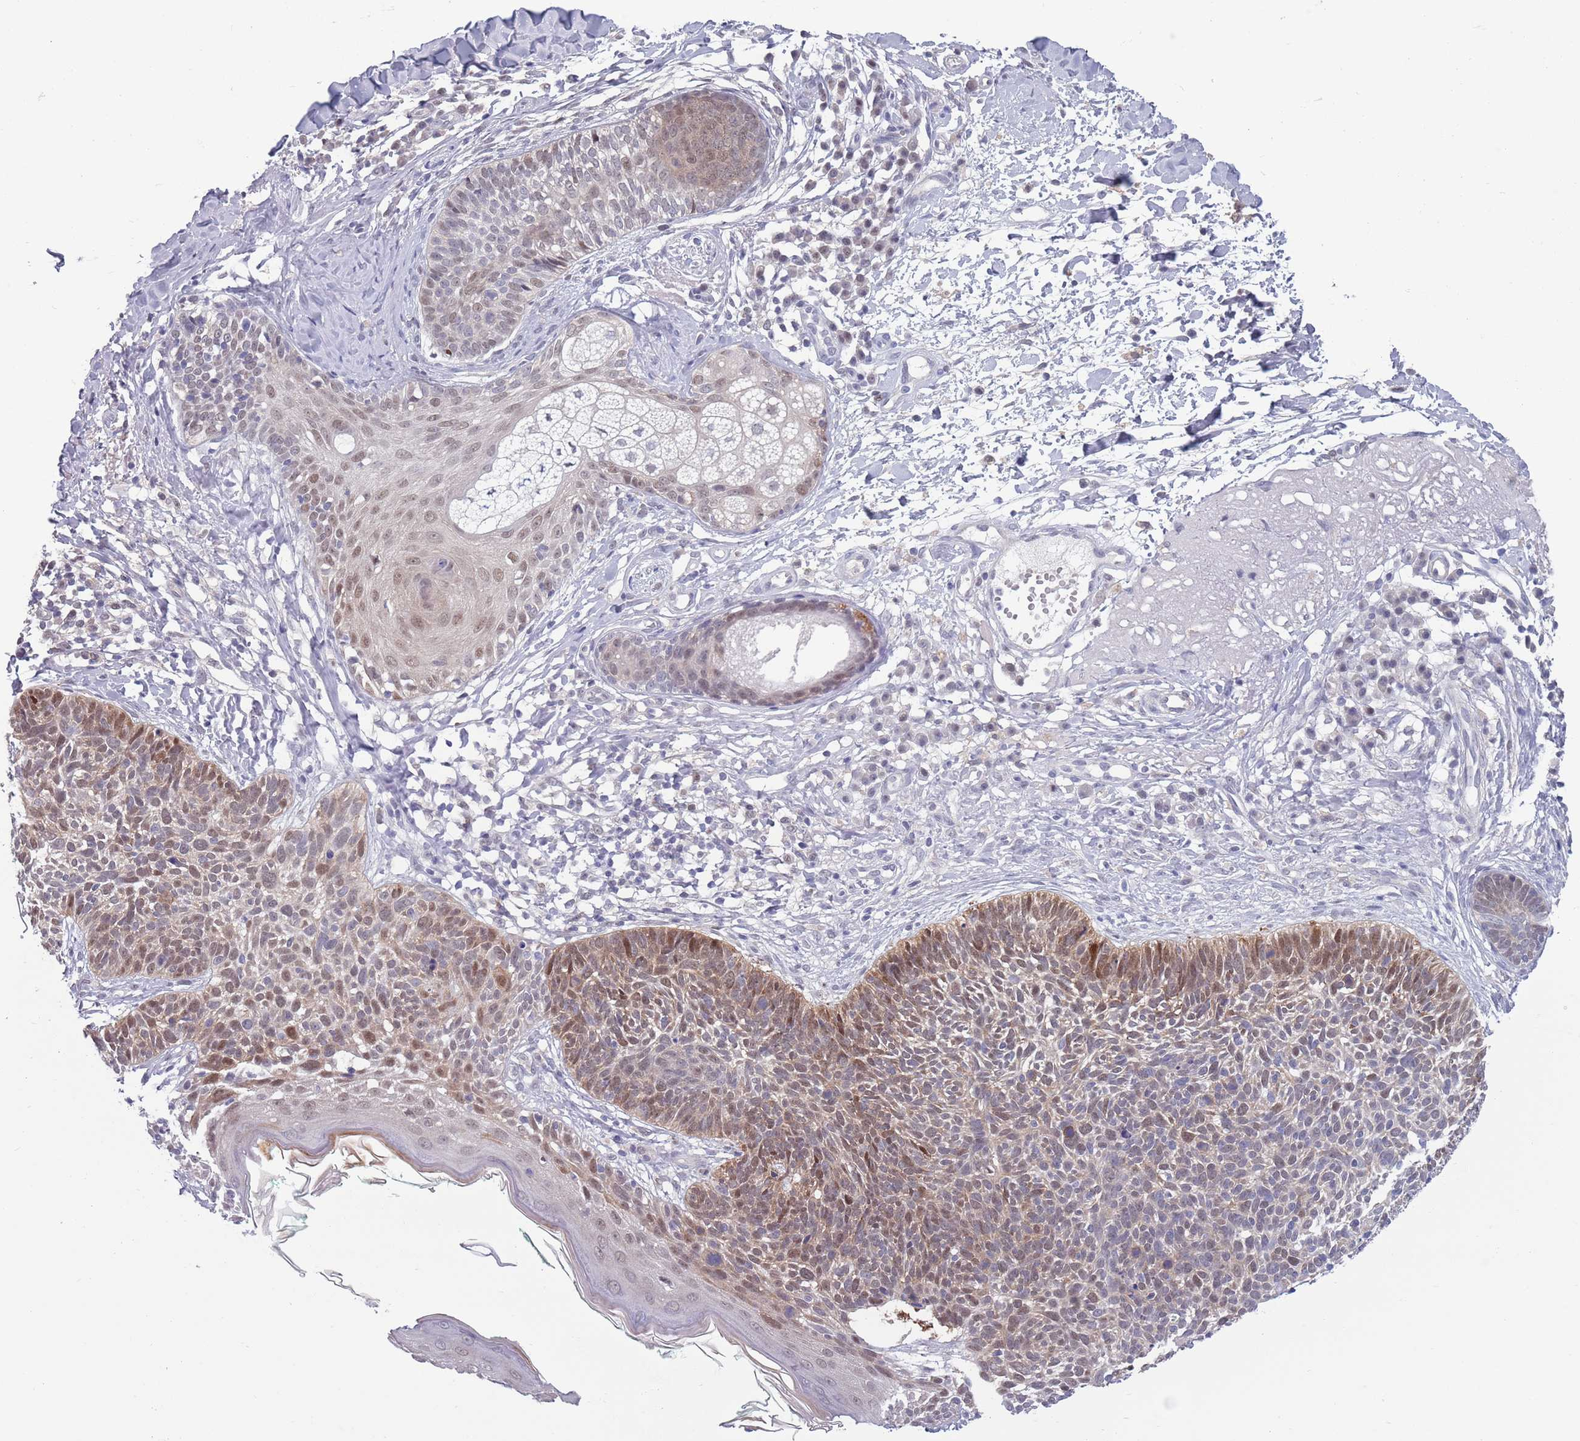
{"staining": {"intensity": "moderate", "quantity": "<25%", "location": "cytoplasmic/membranous,nuclear"}, "tissue": "skin cancer", "cell_type": "Tumor cells", "image_type": "cancer", "snomed": [{"axis": "morphology", "description": "Basal cell carcinoma"}, {"axis": "topography", "description": "Skin"}], "caption": "Protein expression by immunohistochemistry exhibits moderate cytoplasmic/membranous and nuclear staining in approximately <25% of tumor cells in basal cell carcinoma (skin).", "gene": "CLNS1A", "patient": {"sex": "male", "age": 72}}